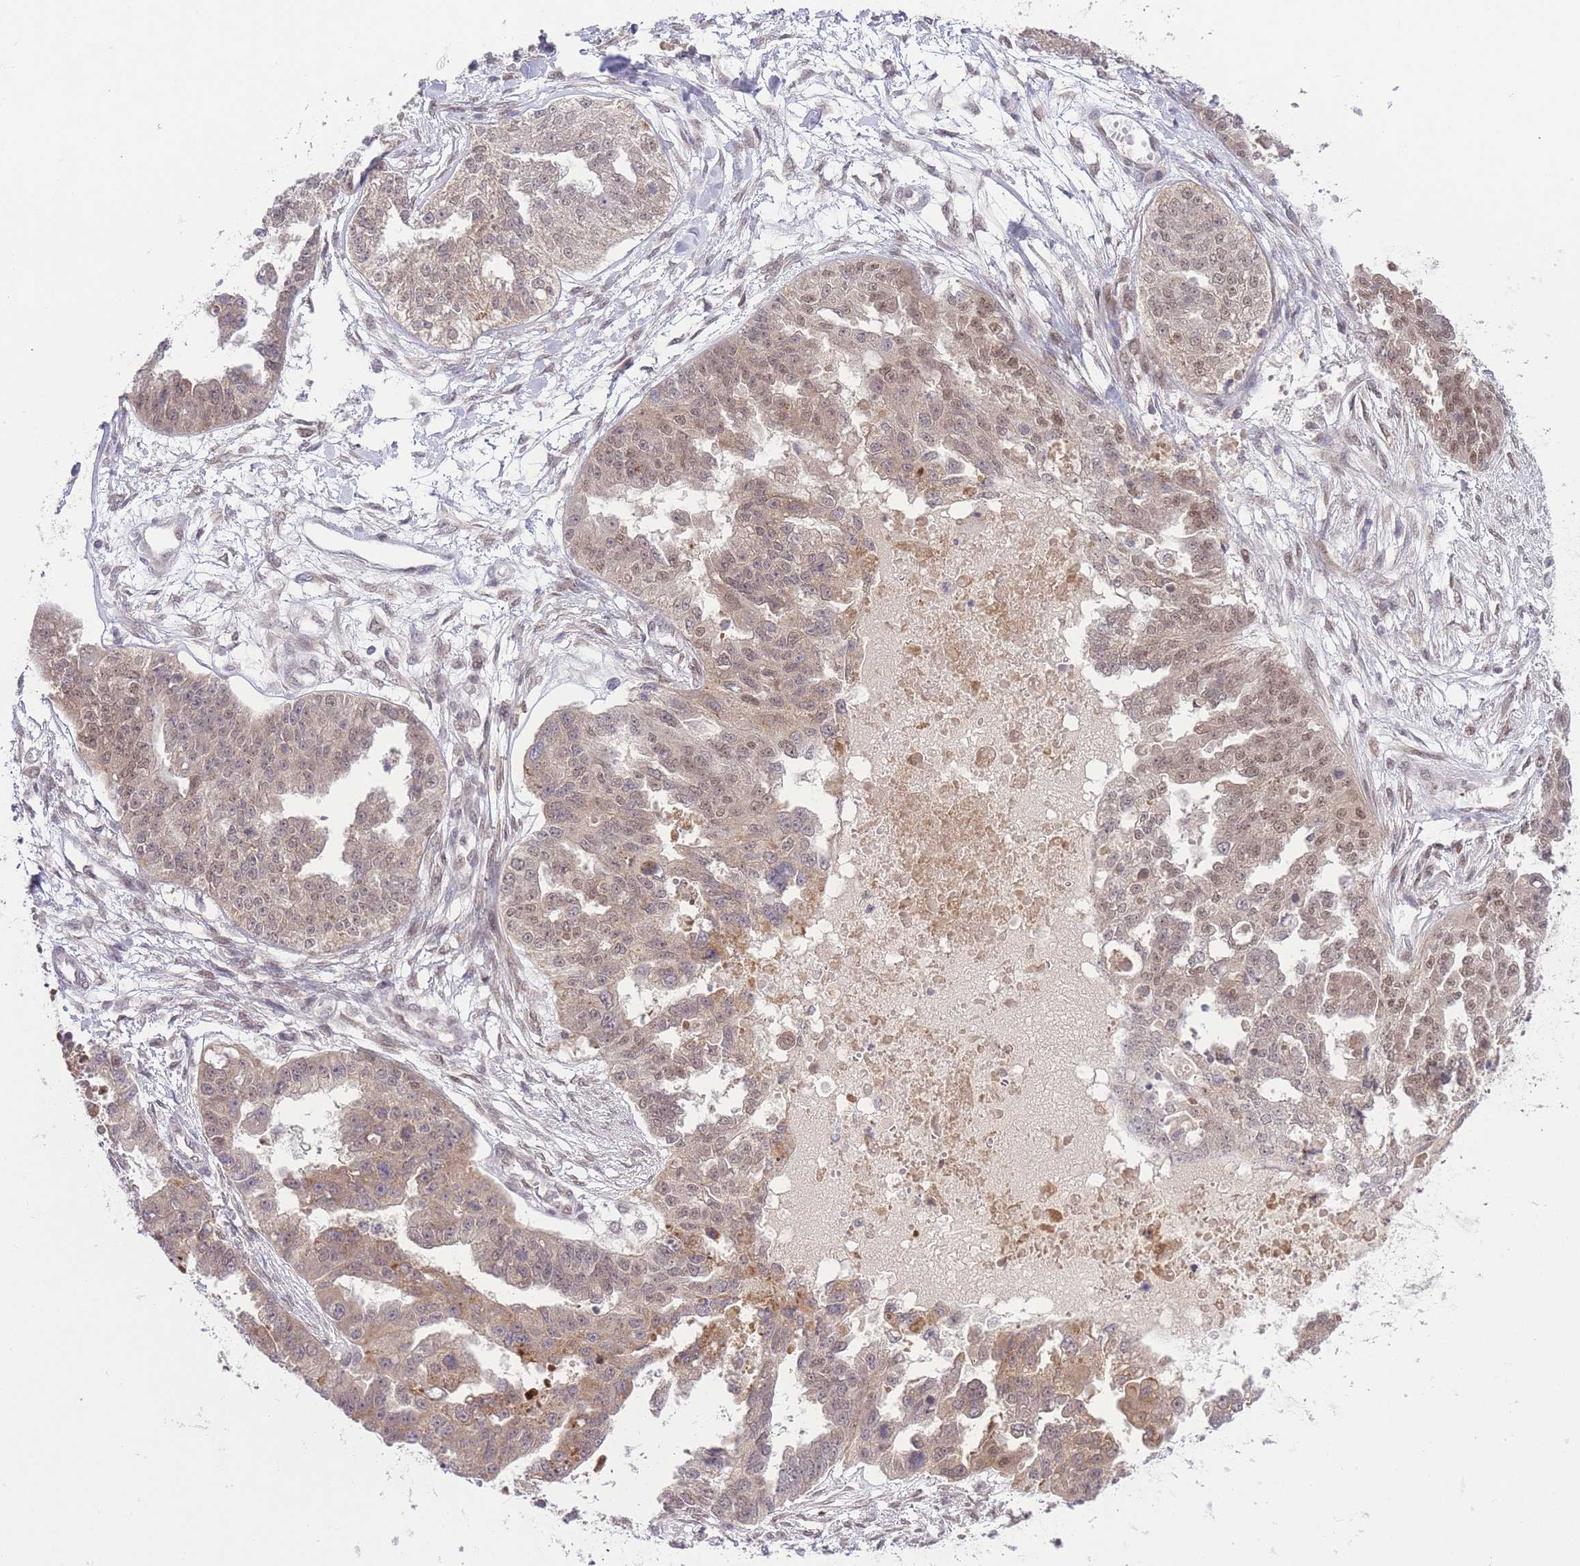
{"staining": {"intensity": "moderate", "quantity": "<25%", "location": "cytoplasmic/membranous,nuclear"}, "tissue": "ovarian cancer", "cell_type": "Tumor cells", "image_type": "cancer", "snomed": [{"axis": "morphology", "description": "Cystadenocarcinoma, serous, NOS"}, {"axis": "topography", "description": "Ovary"}], "caption": "Ovarian cancer (serous cystadenocarcinoma) tissue demonstrates moderate cytoplasmic/membranous and nuclear staining in about <25% of tumor cells, visualized by immunohistochemistry.", "gene": "TMED3", "patient": {"sex": "female", "age": 58}}